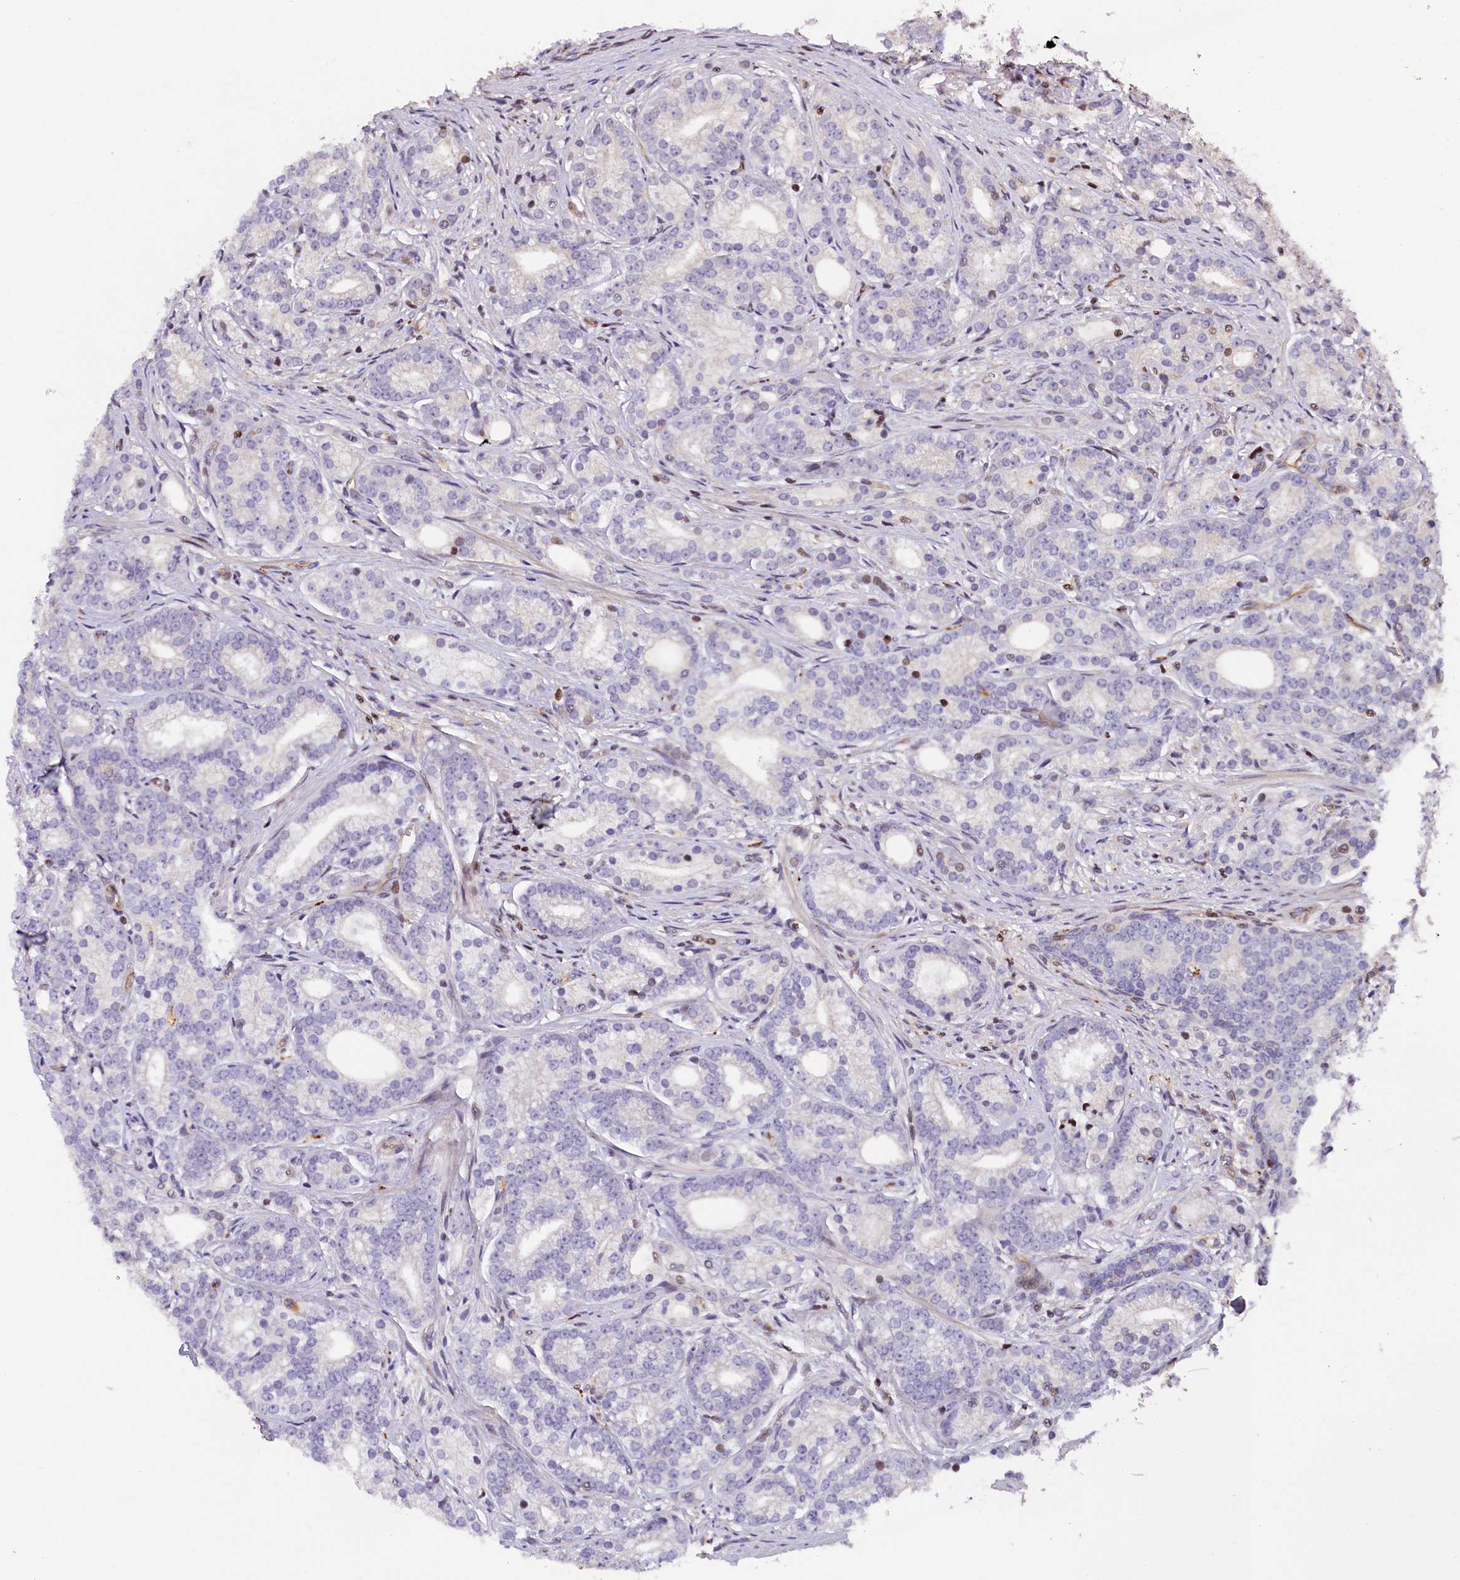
{"staining": {"intensity": "moderate", "quantity": "<25%", "location": "cytoplasmic/membranous"}, "tissue": "prostate cancer", "cell_type": "Tumor cells", "image_type": "cancer", "snomed": [{"axis": "morphology", "description": "Adenocarcinoma, Low grade"}, {"axis": "topography", "description": "Prostate"}], "caption": "Moderate cytoplasmic/membranous positivity is present in about <25% of tumor cells in low-grade adenocarcinoma (prostate). Using DAB (3,3'-diaminobenzidine) (brown) and hematoxylin (blue) stains, captured at high magnification using brightfield microscopy.", "gene": "TGDS", "patient": {"sex": "male", "age": 71}}